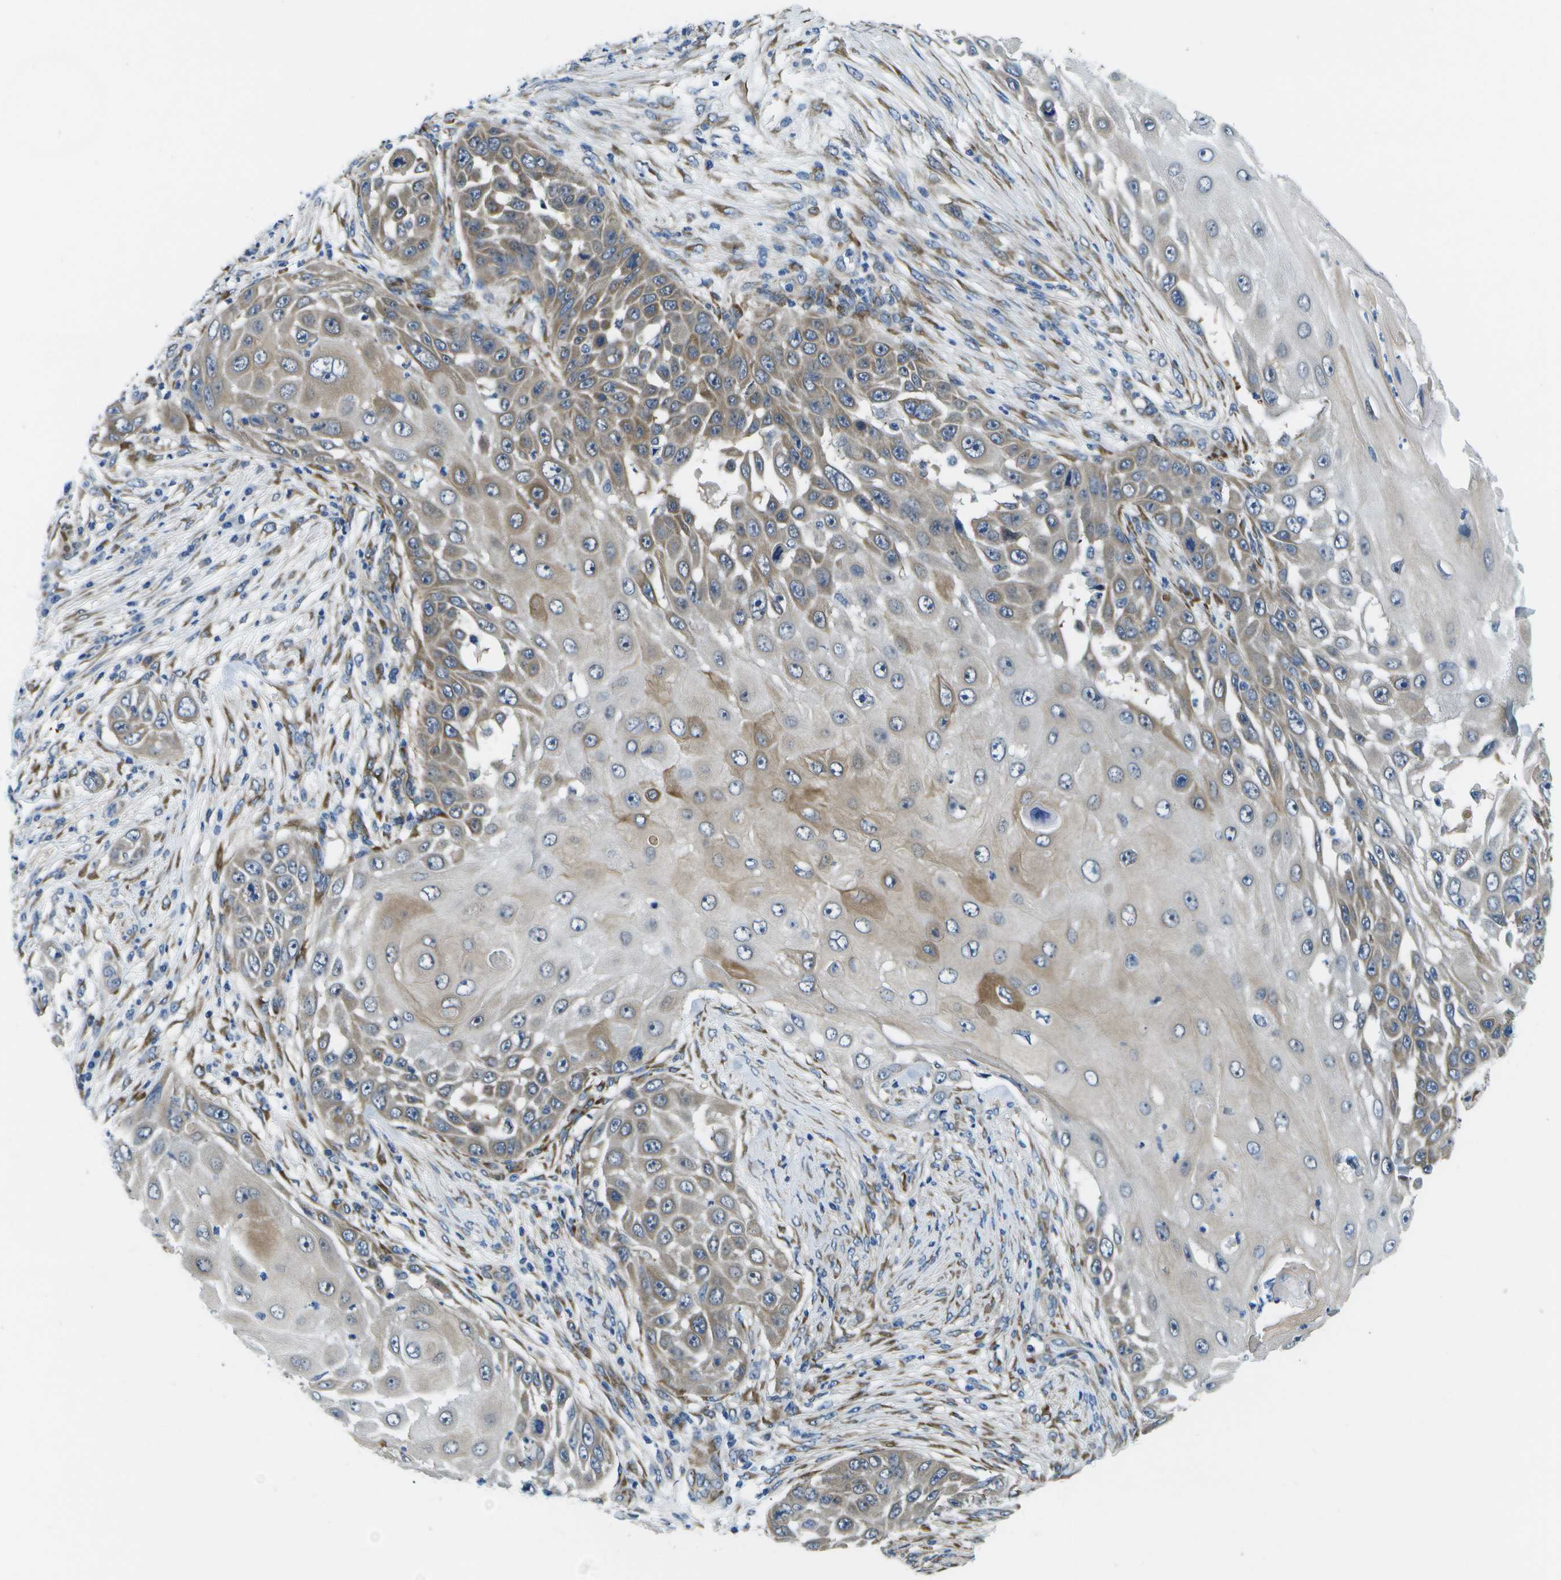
{"staining": {"intensity": "weak", "quantity": ">75%", "location": "cytoplasmic/membranous"}, "tissue": "skin cancer", "cell_type": "Tumor cells", "image_type": "cancer", "snomed": [{"axis": "morphology", "description": "Squamous cell carcinoma, NOS"}, {"axis": "topography", "description": "Skin"}], "caption": "Tumor cells reveal low levels of weak cytoplasmic/membranous positivity in approximately >75% of cells in skin cancer.", "gene": "P3H1", "patient": {"sex": "female", "age": 44}}